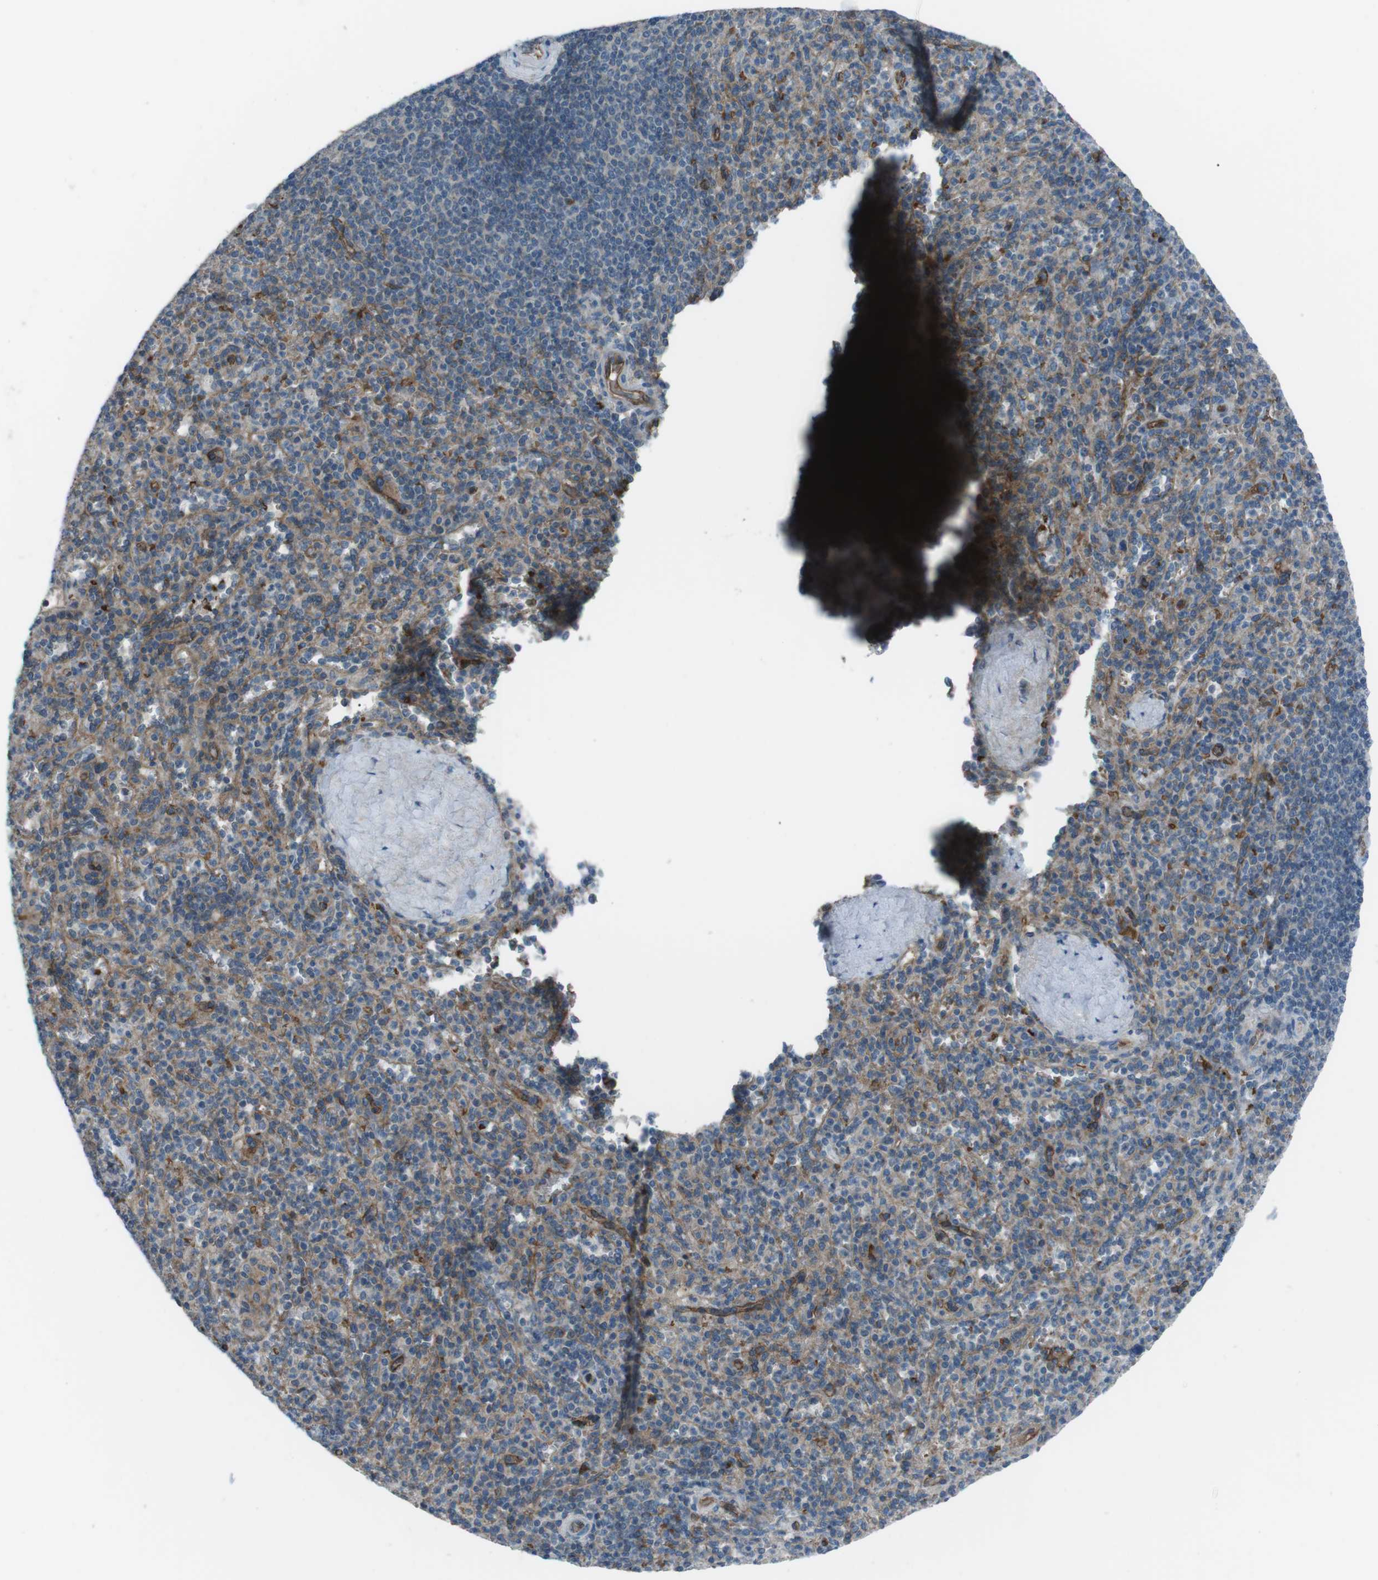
{"staining": {"intensity": "moderate", "quantity": "<25%", "location": "cytoplasmic/membranous"}, "tissue": "spleen", "cell_type": "Cells in red pulp", "image_type": "normal", "snomed": [{"axis": "morphology", "description": "Normal tissue, NOS"}, {"axis": "topography", "description": "Spleen"}], "caption": "This image displays immunohistochemistry (IHC) staining of normal spleen, with low moderate cytoplasmic/membranous positivity in approximately <25% of cells in red pulp.", "gene": "SPTA1", "patient": {"sex": "male", "age": 36}}